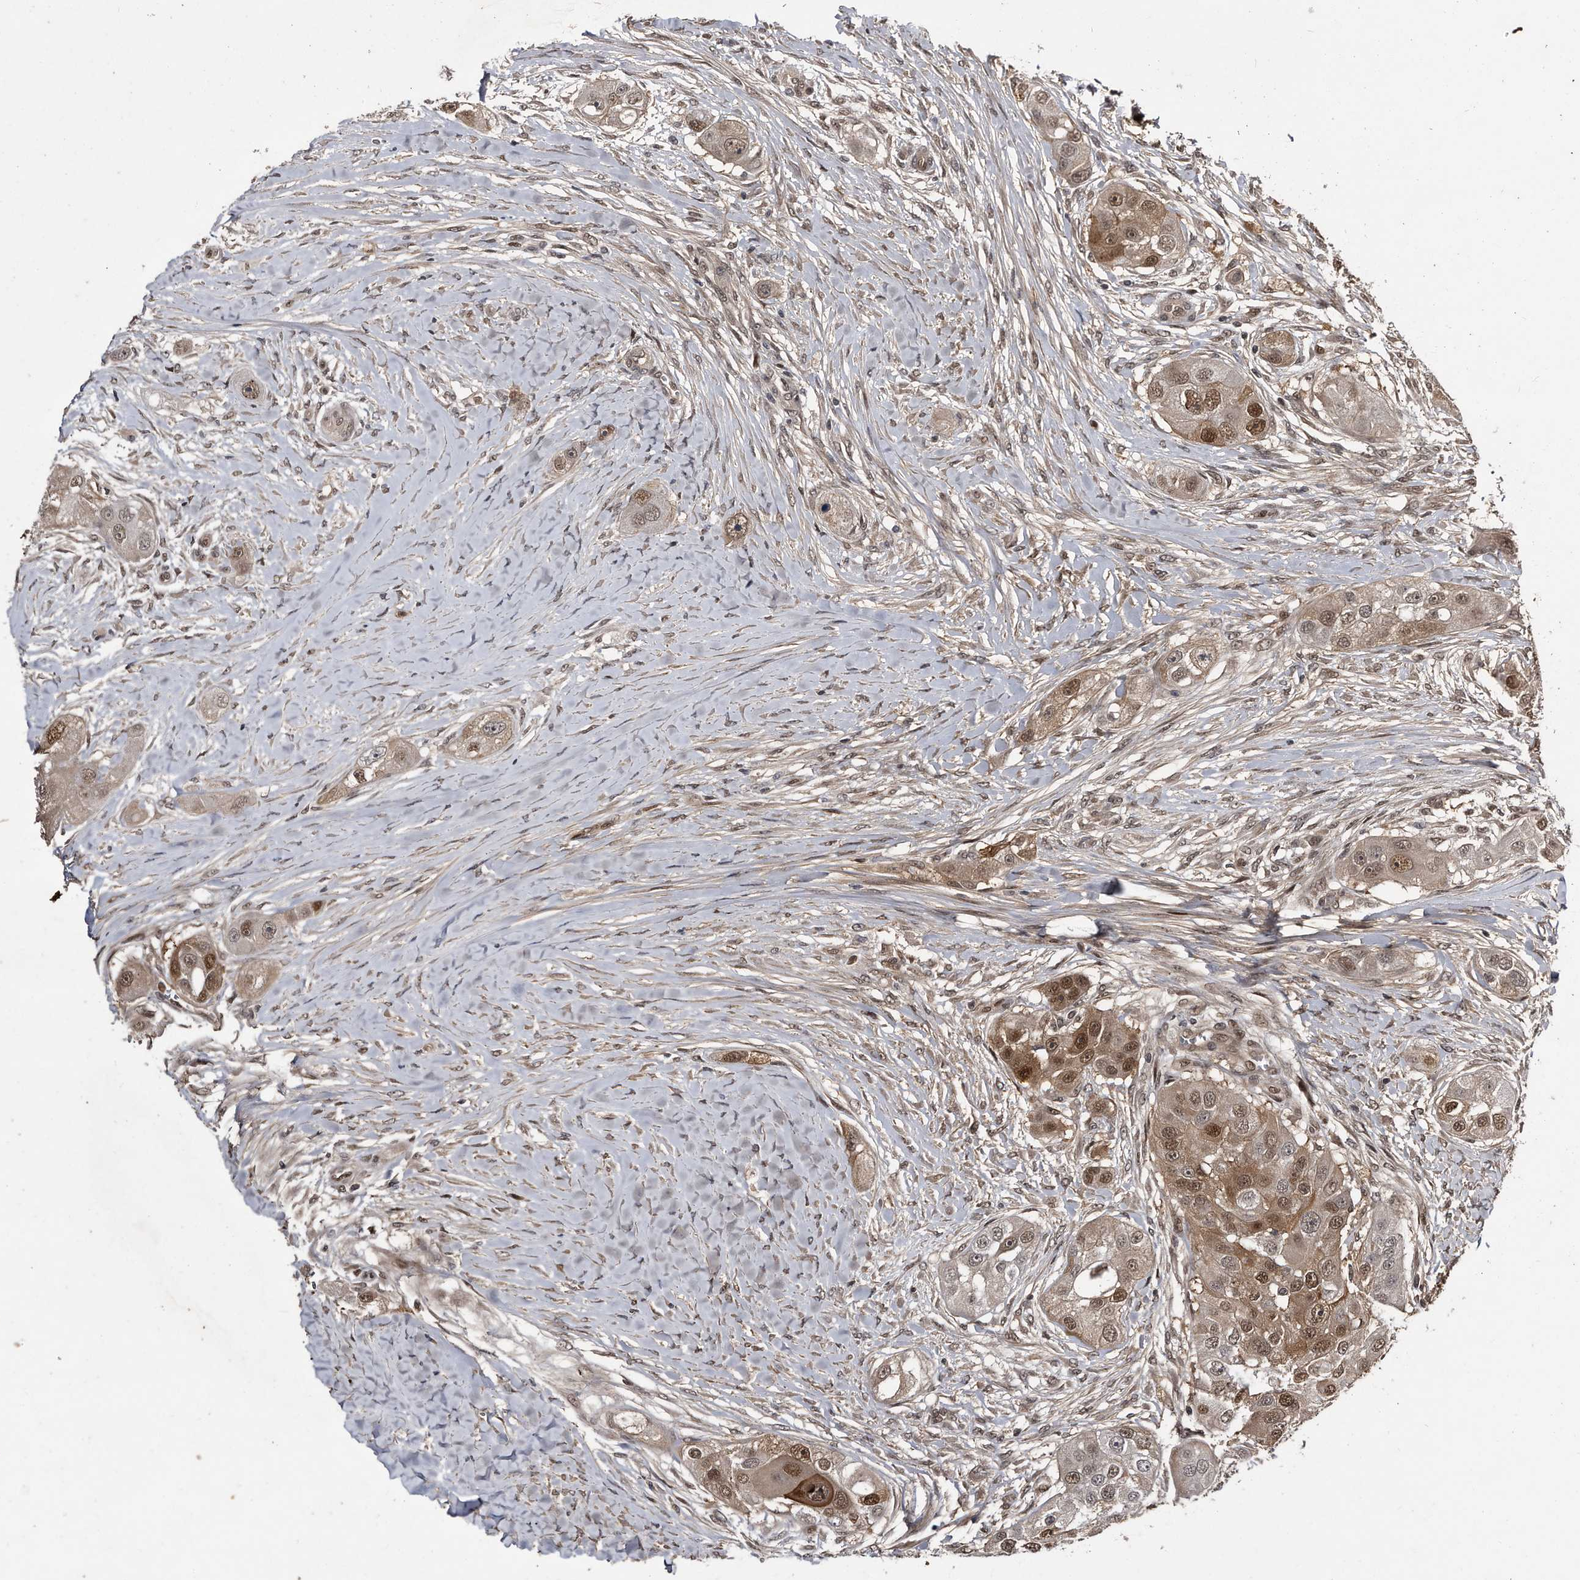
{"staining": {"intensity": "strong", "quantity": ">75%", "location": "cytoplasmic/membranous,nuclear"}, "tissue": "head and neck cancer", "cell_type": "Tumor cells", "image_type": "cancer", "snomed": [{"axis": "morphology", "description": "Normal tissue, NOS"}, {"axis": "morphology", "description": "Squamous cell carcinoma, NOS"}, {"axis": "topography", "description": "Skeletal muscle"}, {"axis": "topography", "description": "Head-Neck"}], "caption": "The image shows a brown stain indicating the presence of a protein in the cytoplasmic/membranous and nuclear of tumor cells in head and neck cancer. The protein is shown in brown color, while the nuclei are stained blue.", "gene": "RAD23B", "patient": {"sex": "male", "age": 51}}